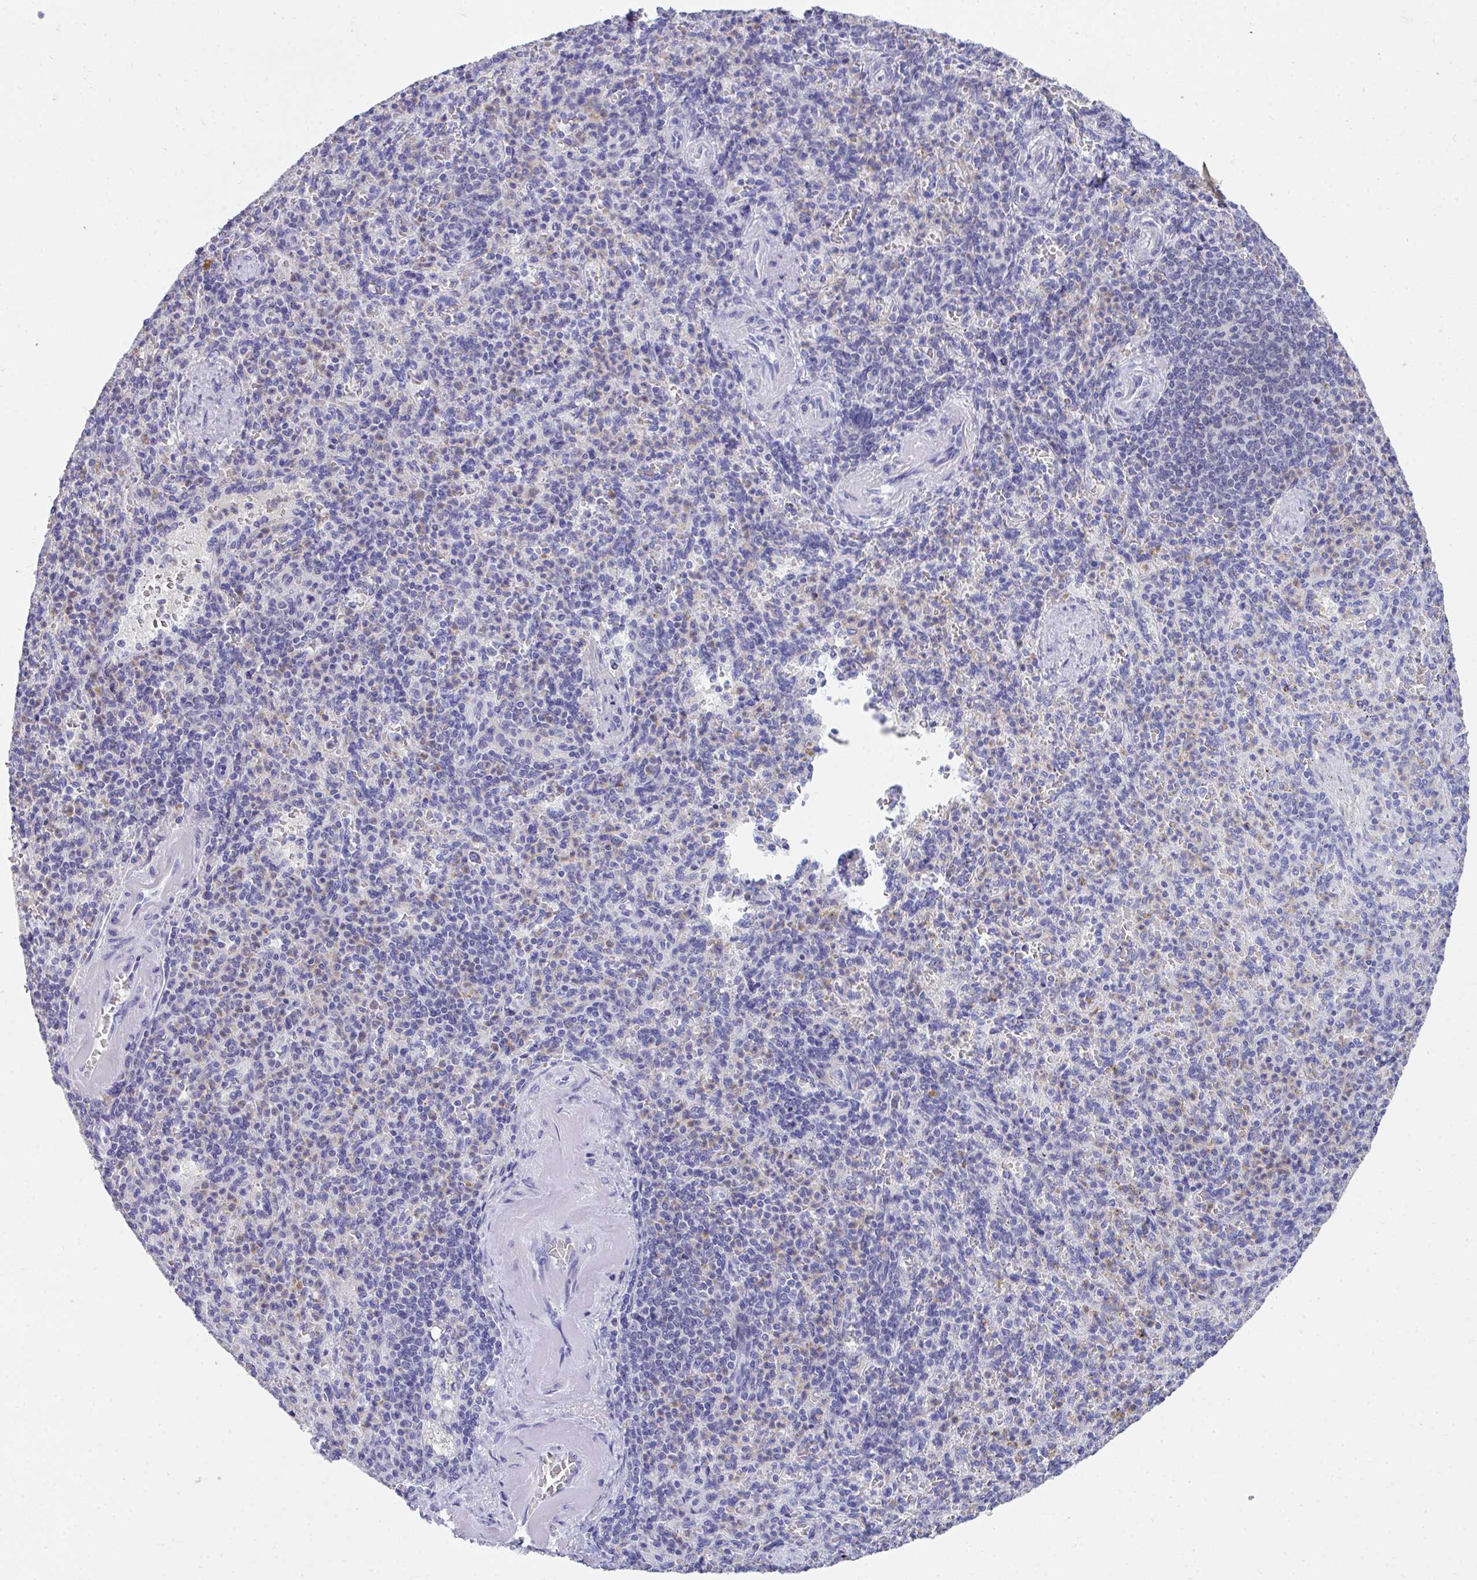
{"staining": {"intensity": "negative", "quantity": "none", "location": "none"}, "tissue": "spleen", "cell_type": "Cells in red pulp", "image_type": "normal", "snomed": [{"axis": "morphology", "description": "Normal tissue, NOS"}, {"axis": "topography", "description": "Spleen"}], "caption": "Cells in red pulp show no significant staining in benign spleen. (DAB (3,3'-diaminobenzidine) immunohistochemistry (IHC), high magnification).", "gene": "COA5", "patient": {"sex": "female", "age": 74}}